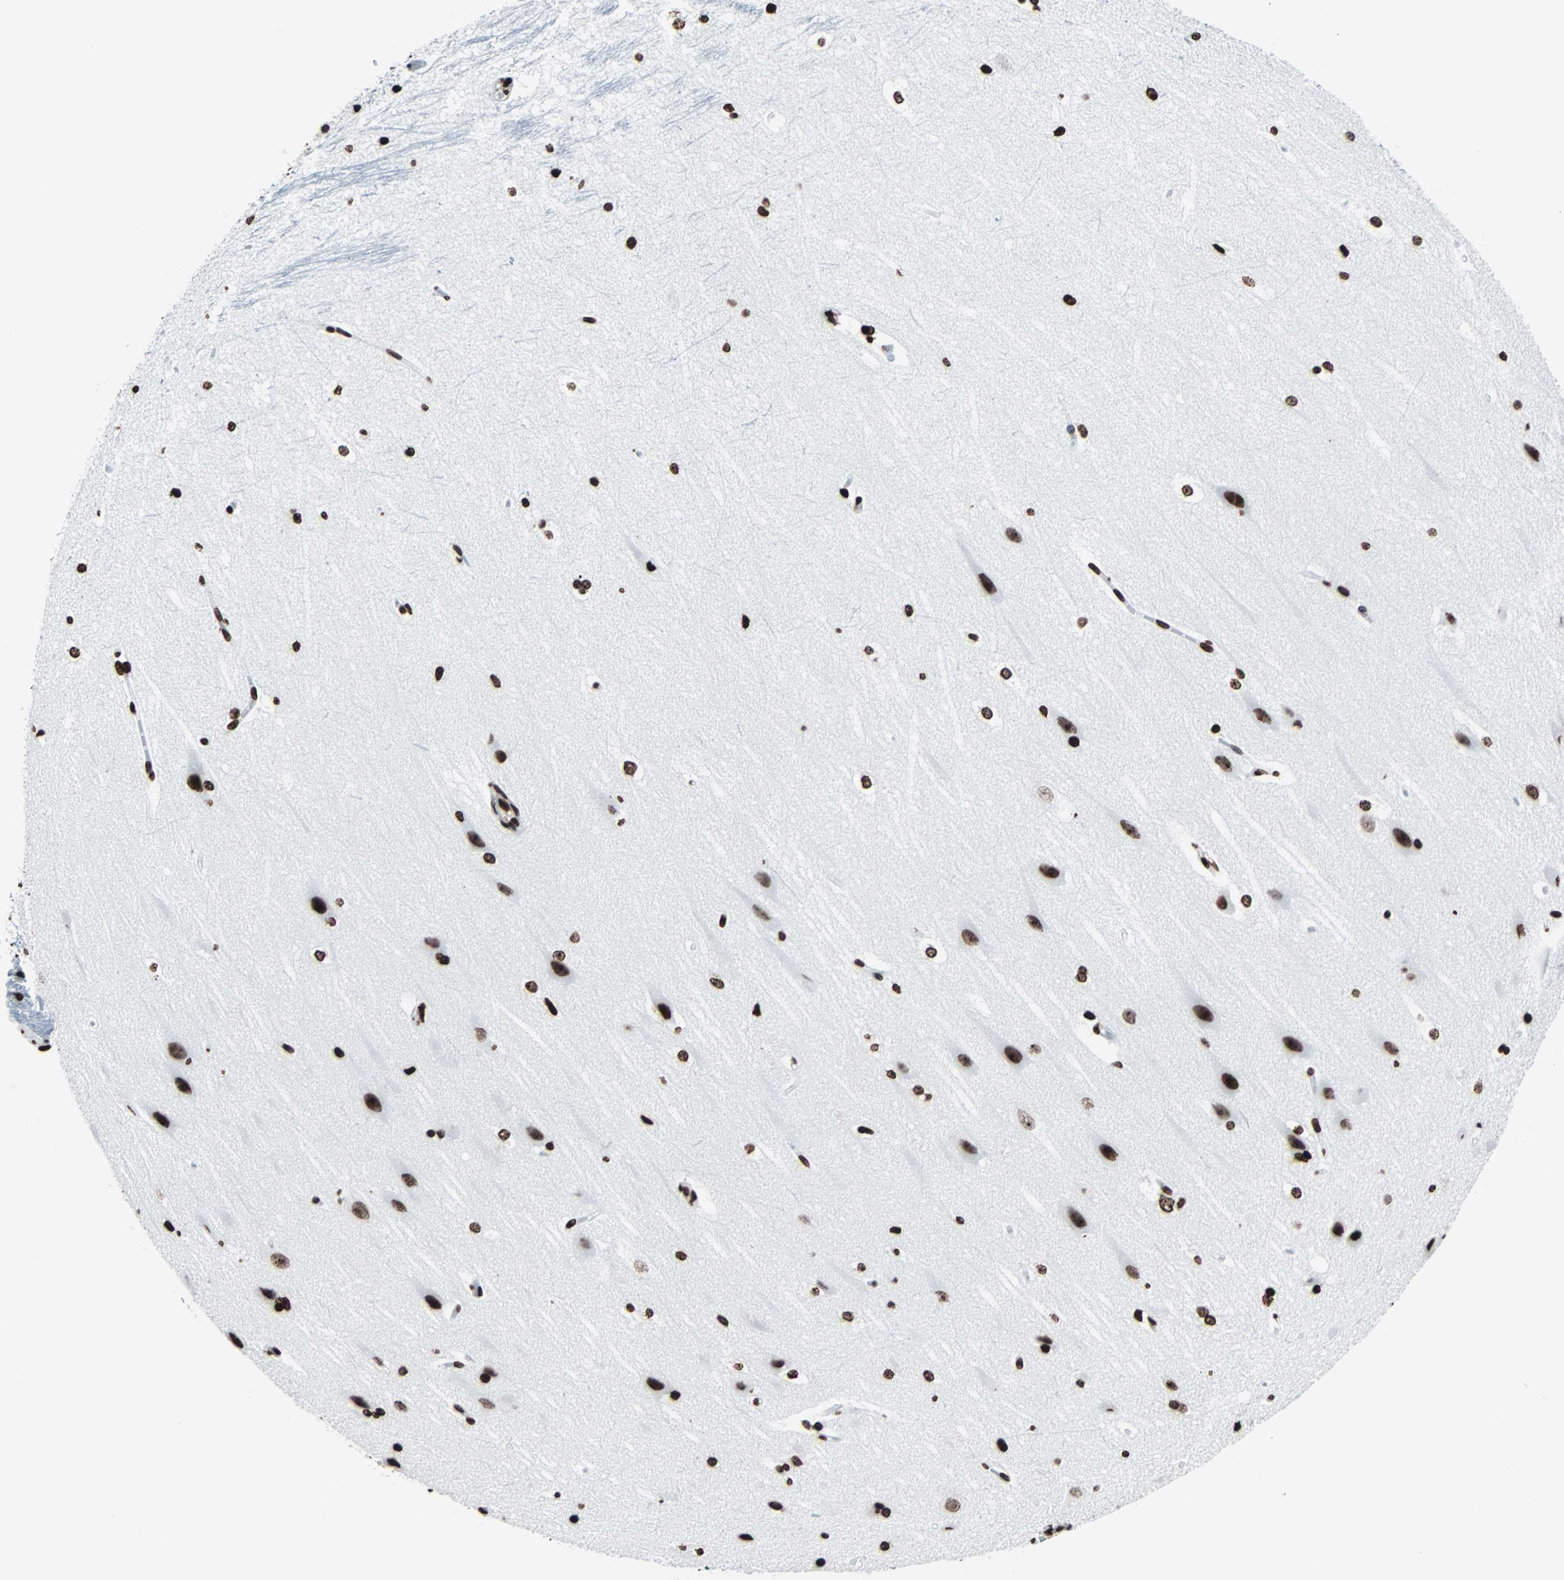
{"staining": {"intensity": "strong", "quantity": ">75%", "location": "nuclear"}, "tissue": "hippocampus", "cell_type": "Glial cells", "image_type": "normal", "snomed": [{"axis": "morphology", "description": "Normal tissue, NOS"}, {"axis": "topography", "description": "Hippocampus"}], "caption": "An image of human hippocampus stained for a protein reveals strong nuclear brown staining in glial cells. The protein of interest is stained brown, and the nuclei are stained in blue (DAB IHC with brightfield microscopy, high magnification).", "gene": "H2BC18", "patient": {"sex": "female", "age": 19}}